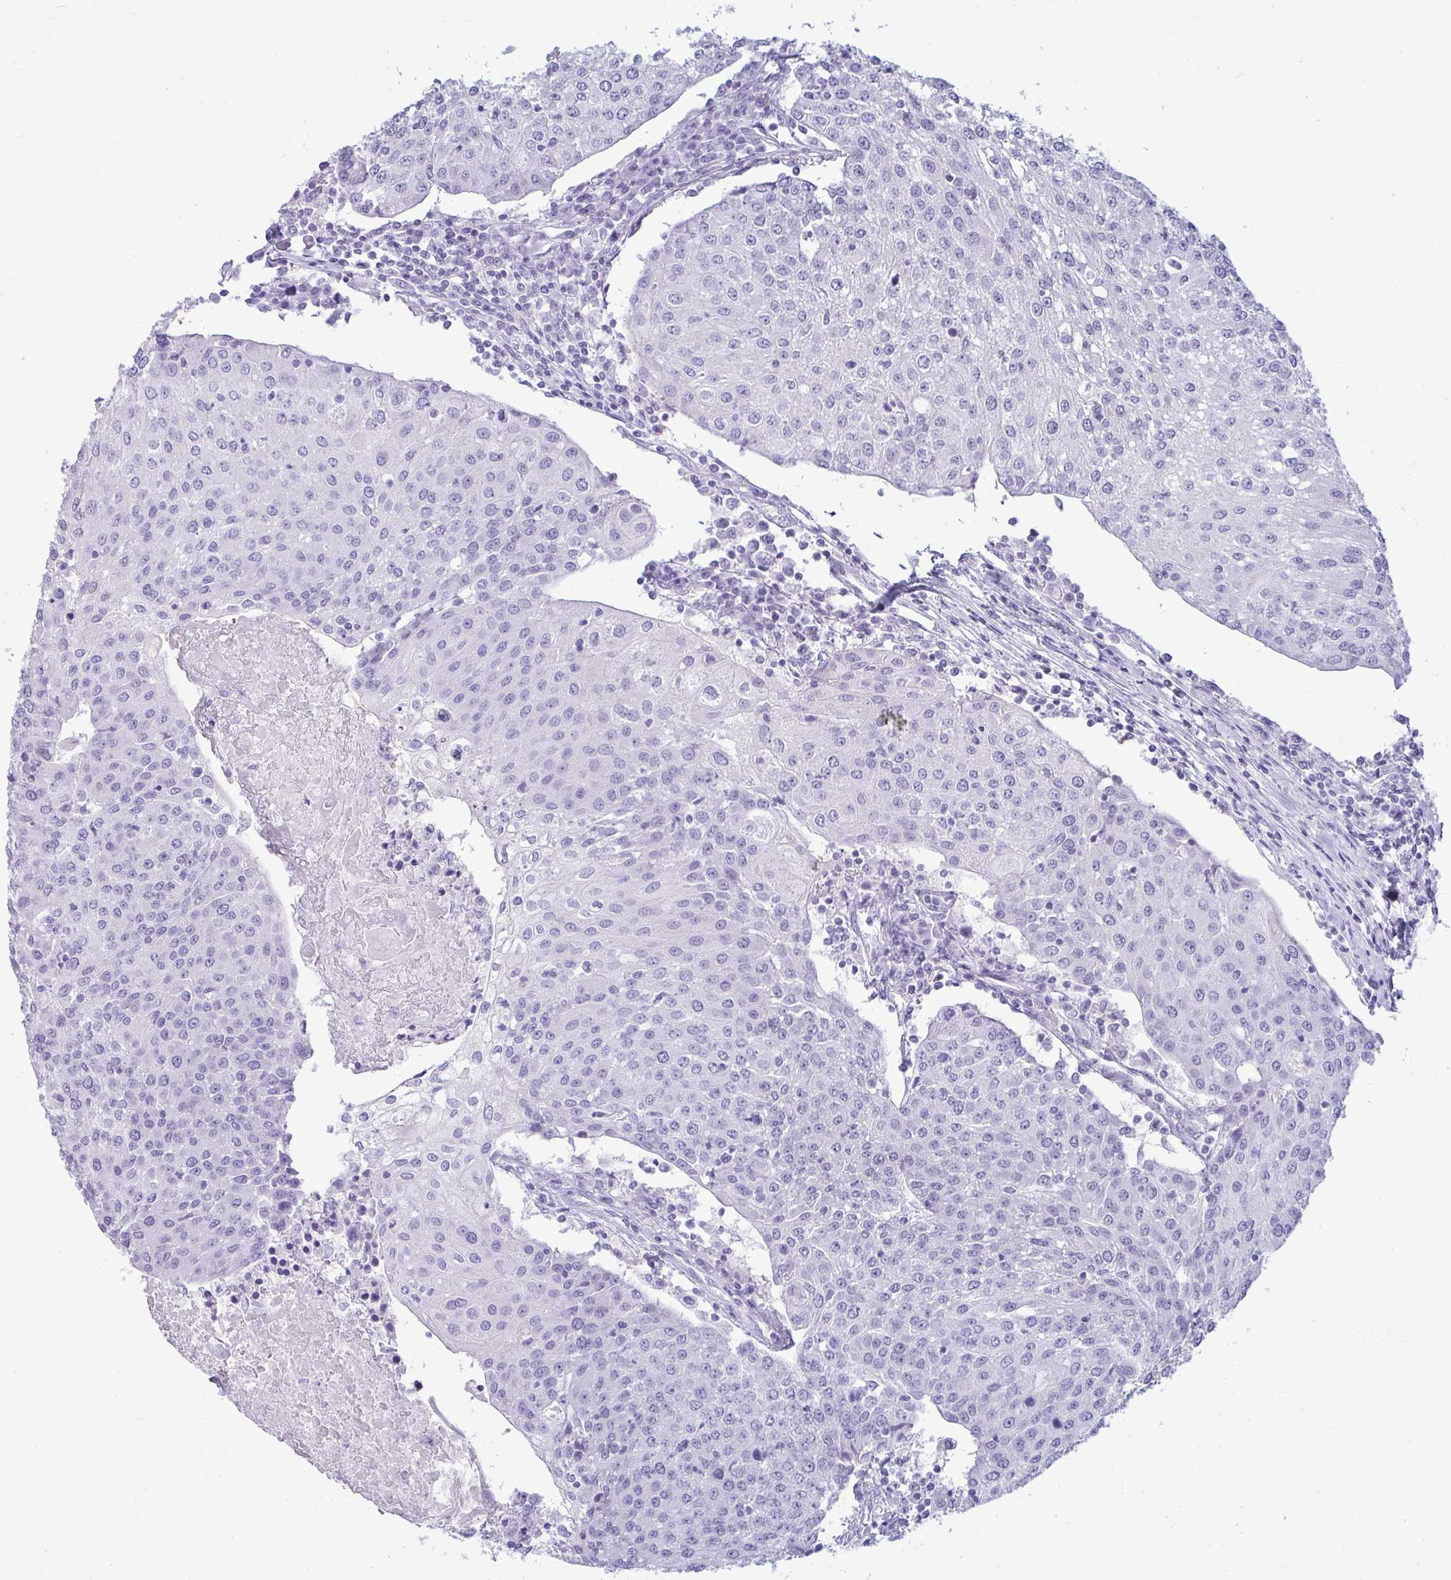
{"staining": {"intensity": "negative", "quantity": "none", "location": "none"}, "tissue": "urothelial cancer", "cell_type": "Tumor cells", "image_type": "cancer", "snomed": [{"axis": "morphology", "description": "Urothelial carcinoma, High grade"}, {"axis": "topography", "description": "Urinary bladder"}], "caption": "High magnification brightfield microscopy of urothelial cancer stained with DAB (brown) and counterstained with hematoxylin (blue): tumor cells show no significant positivity.", "gene": "ANKRD60", "patient": {"sex": "female", "age": 85}}